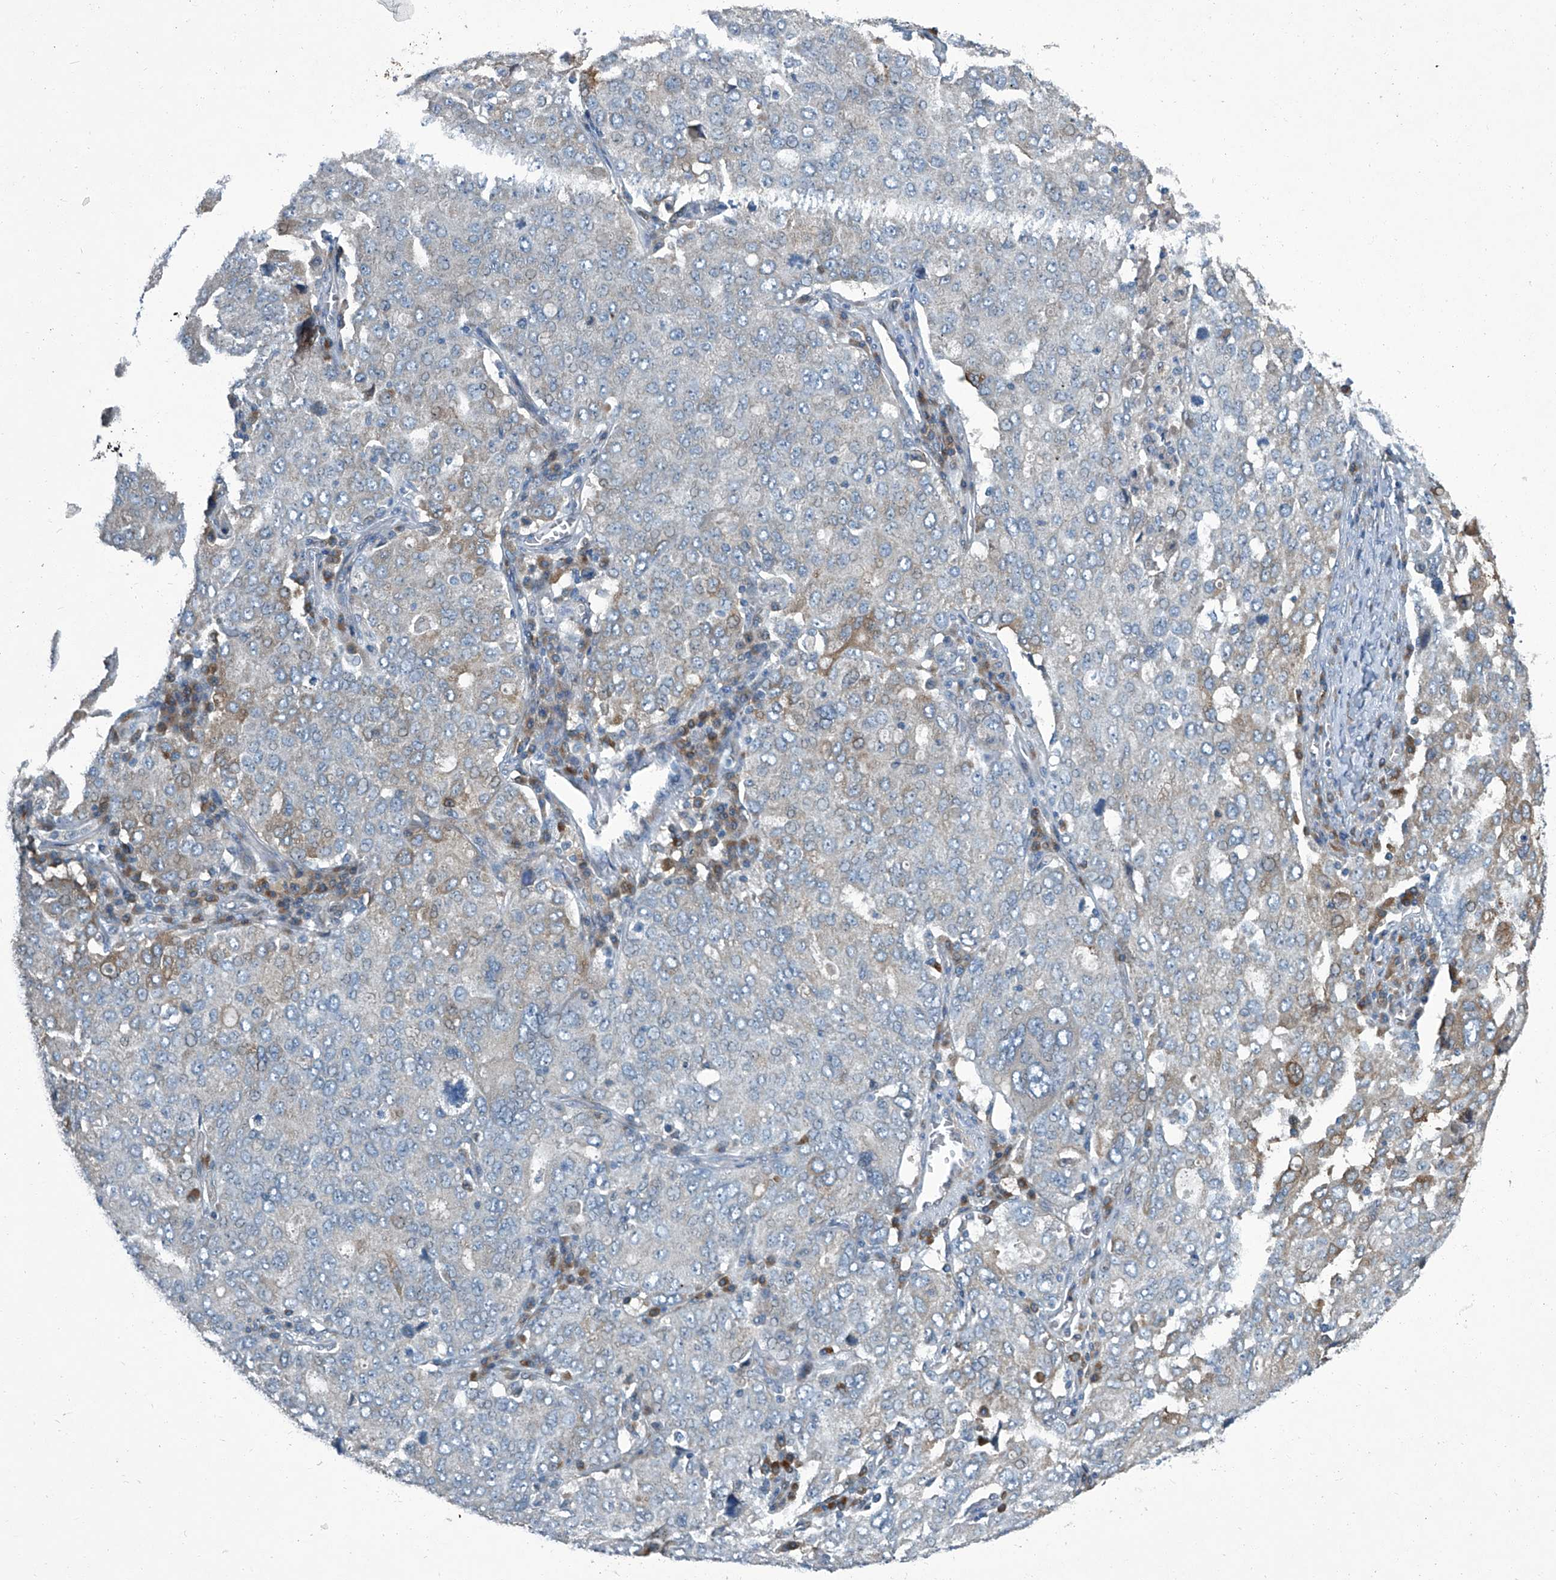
{"staining": {"intensity": "weak", "quantity": "<25%", "location": "cytoplasmic/membranous"}, "tissue": "ovarian cancer", "cell_type": "Tumor cells", "image_type": "cancer", "snomed": [{"axis": "morphology", "description": "Carcinoma, endometroid"}, {"axis": "topography", "description": "Ovary"}], "caption": "The photomicrograph displays no staining of tumor cells in ovarian cancer (endometroid carcinoma).", "gene": "SLC26A11", "patient": {"sex": "female", "age": 62}}